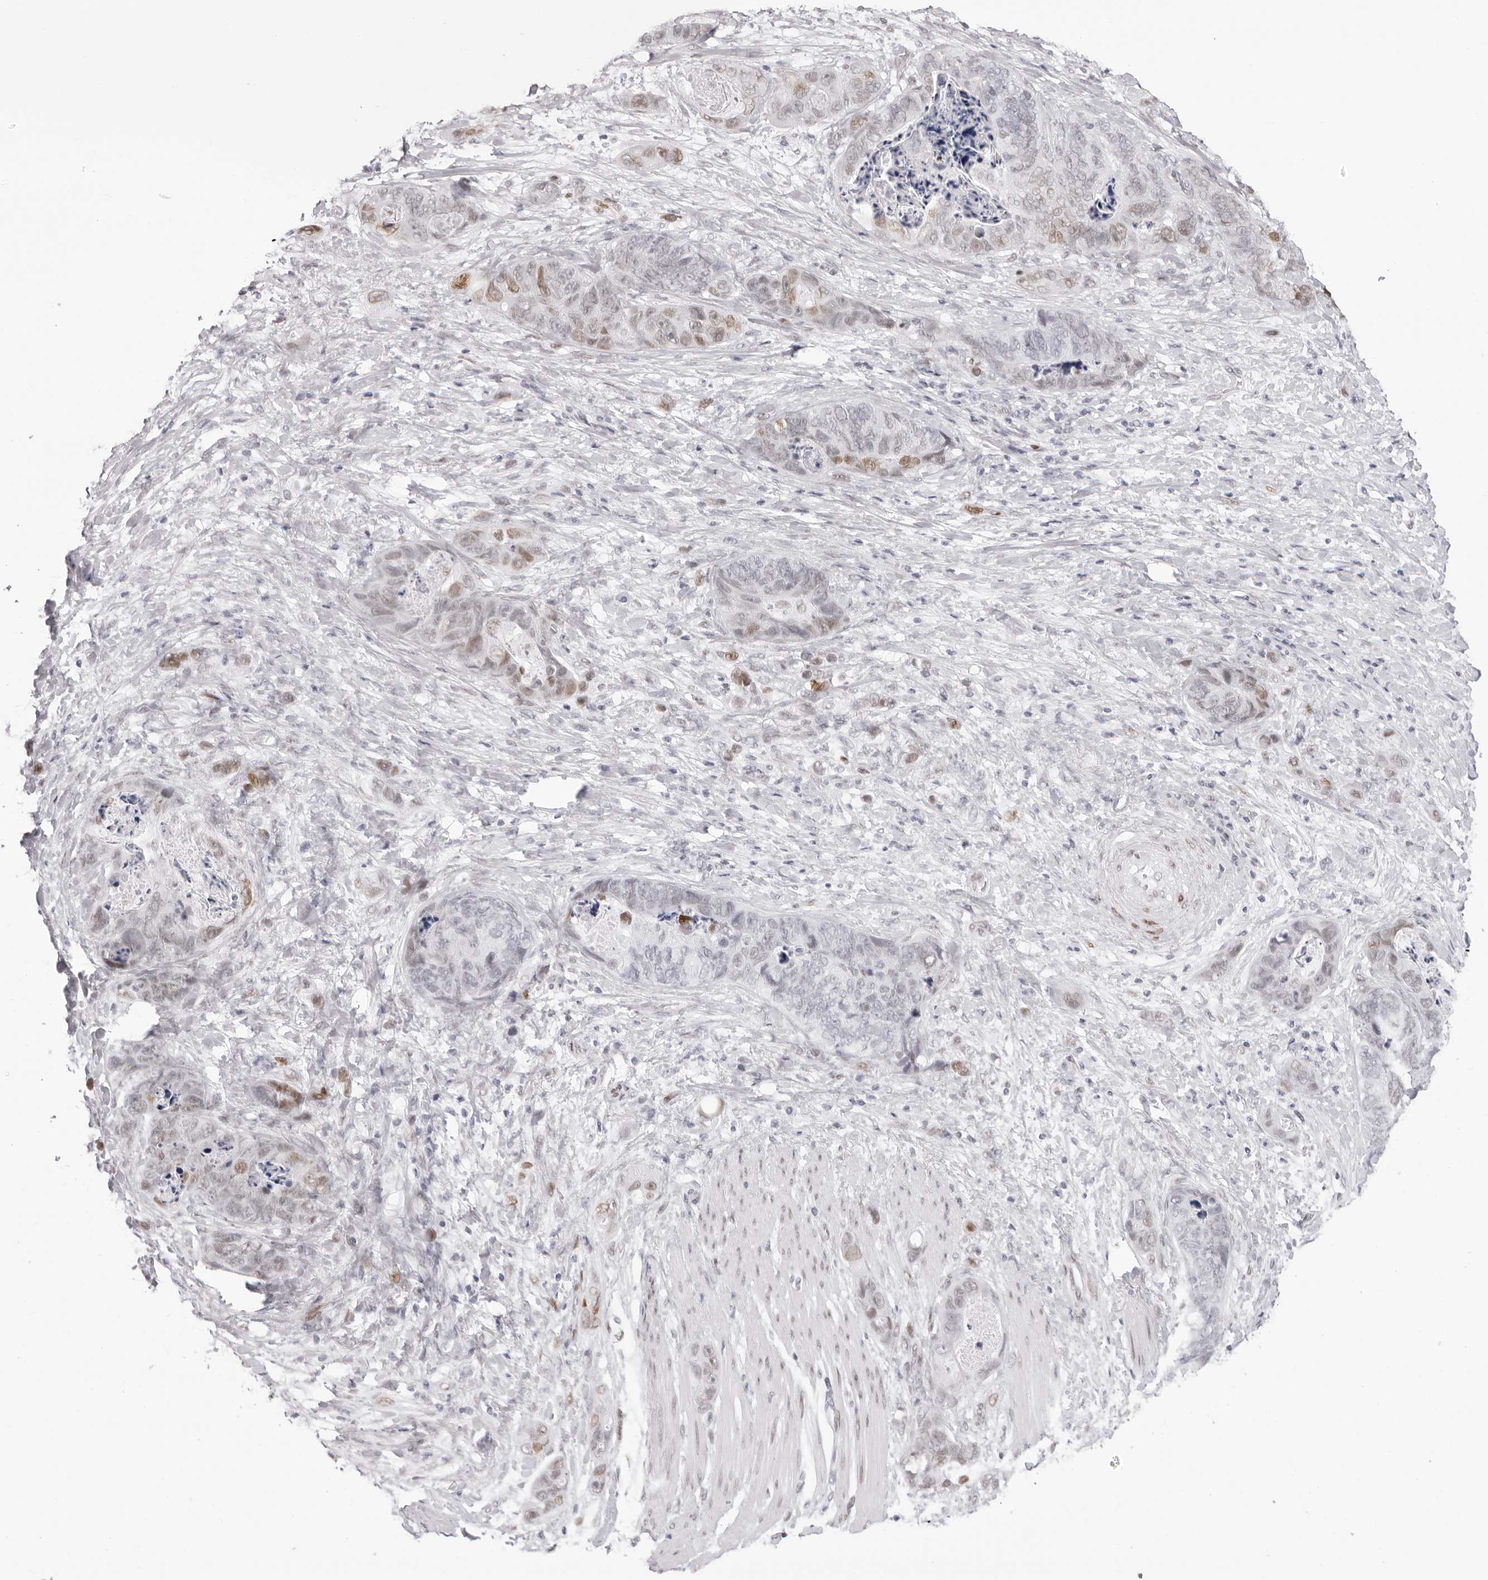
{"staining": {"intensity": "moderate", "quantity": "25%-75%", "location": "nuclear"}, "tissue": "stomach cancer", "cell_type": "Tumor cells", "image_type": "cancer", "snomed": [{"axis": "morphology", "description": "Normal tissue, NOS"}, {"axis": "morphology", "description": "Adenocarcinoma, NOS"}, {"axis": "topography", "description": "Stomach"}], "caption": "A brown stain highlights moderate nuclear staining of a protein in human adenocarcinoma (stomach) tumor cells. The staining was performed using DAB, with brown indicating positive protein expression. Nuclei are stained blue with hematoxylin.", "gene": "MAFK", "patient": {"sex": "female", "age": 89}}